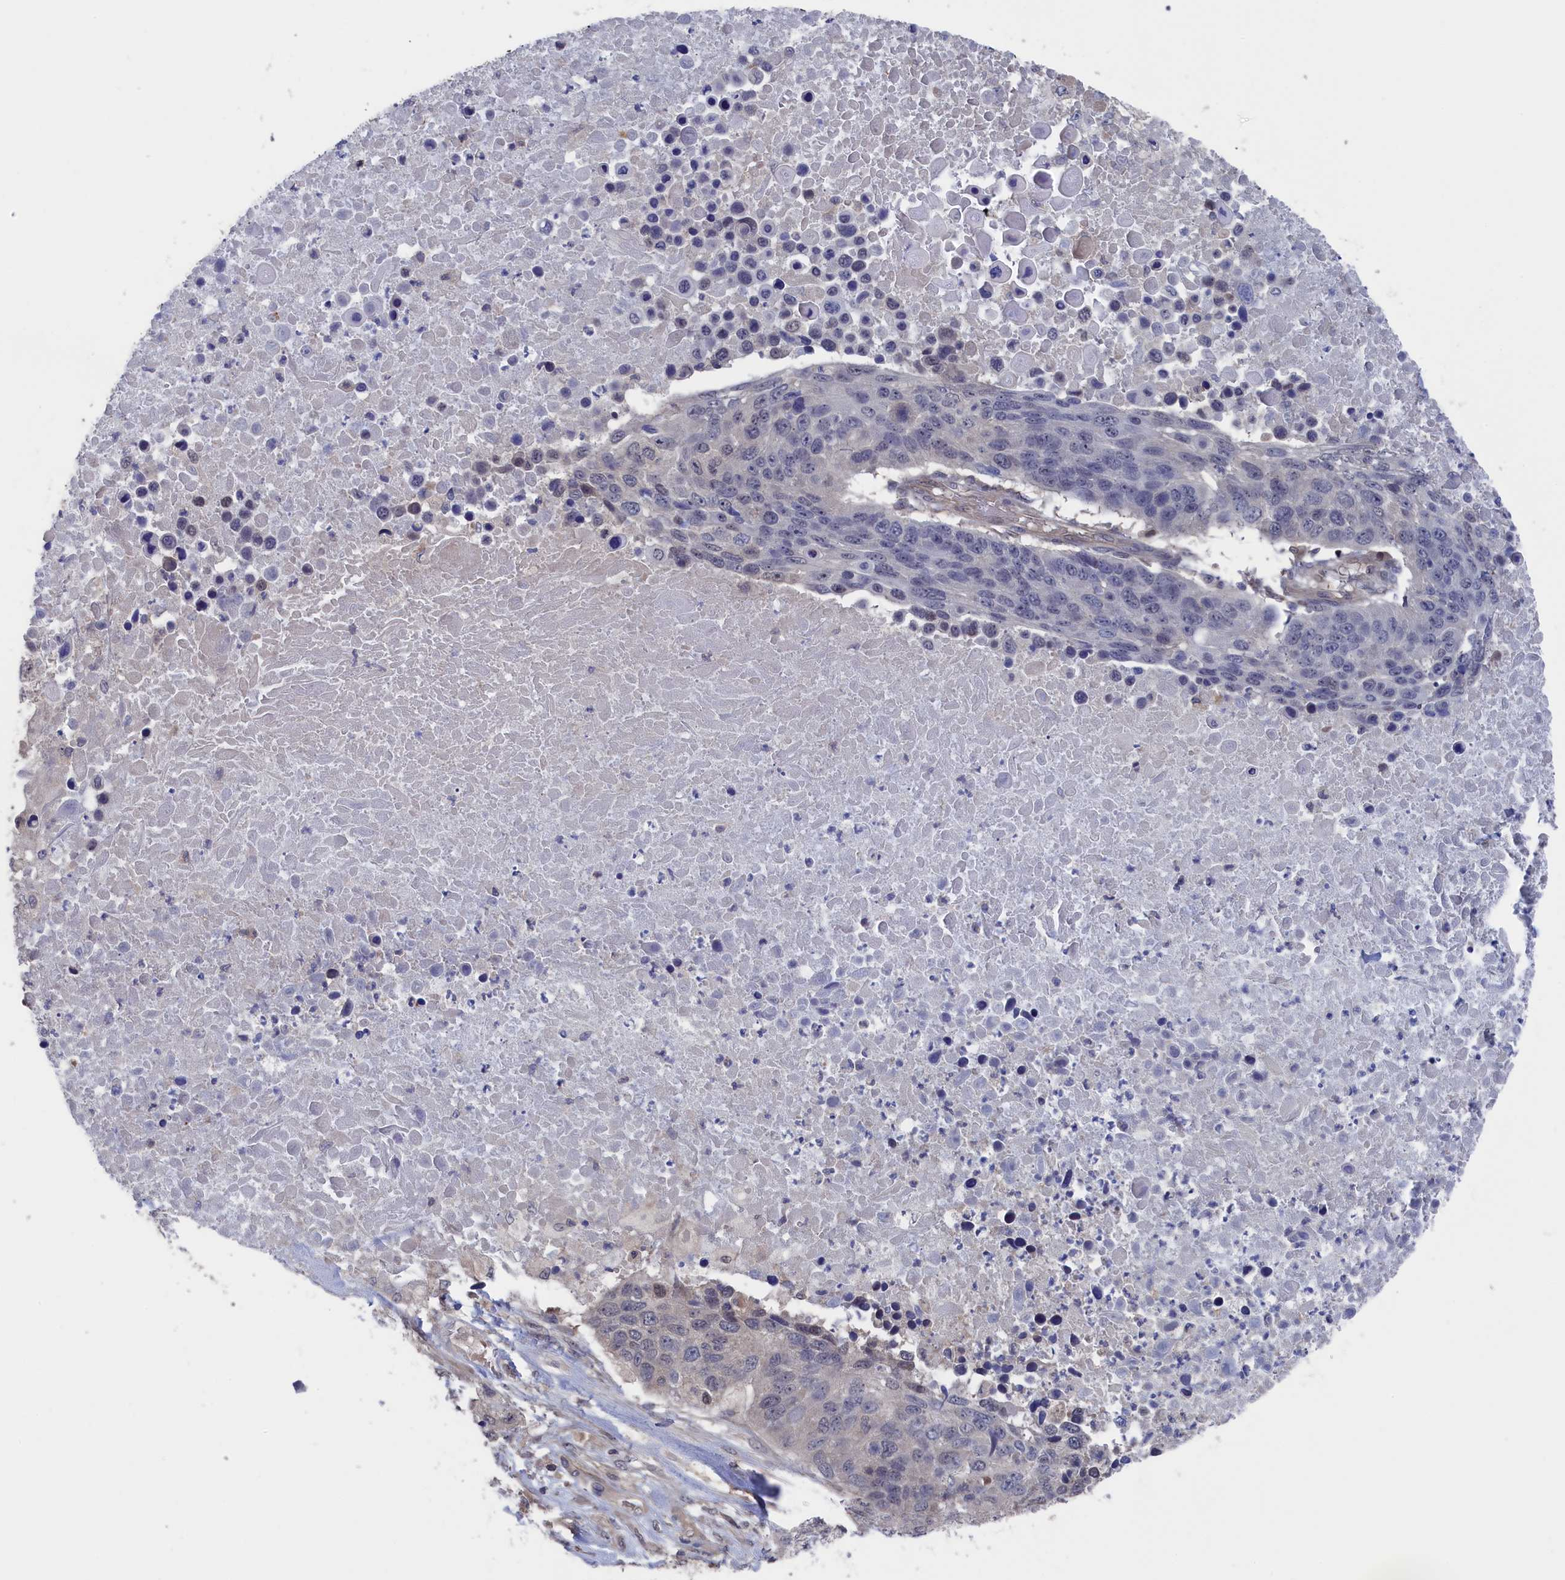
{"staining": {"intensity": "negative", "quantity": "none", "location": "none"}, "tissue": "lung cancer", "cell_type": "Tumor cells", "image_type": "cancer", "snomed": [{"axis": "morphology", "description": "Normal tissue, NOS"}, {"axis": "morphology", "description": "Squamous cell carcinoma, NOS"}, {"axis": "topography", "description": "Lymph node"}, {"axis": "topography", "description": "Lung"}], "caption": "A high-resolution histopathology image shows IHC staining of squamous cell carcinoma (lung), which demonstrates no significant positivity in tumor cells.", "gene": "NUTF2", "patient": {"sex": "male", "age": 66}}